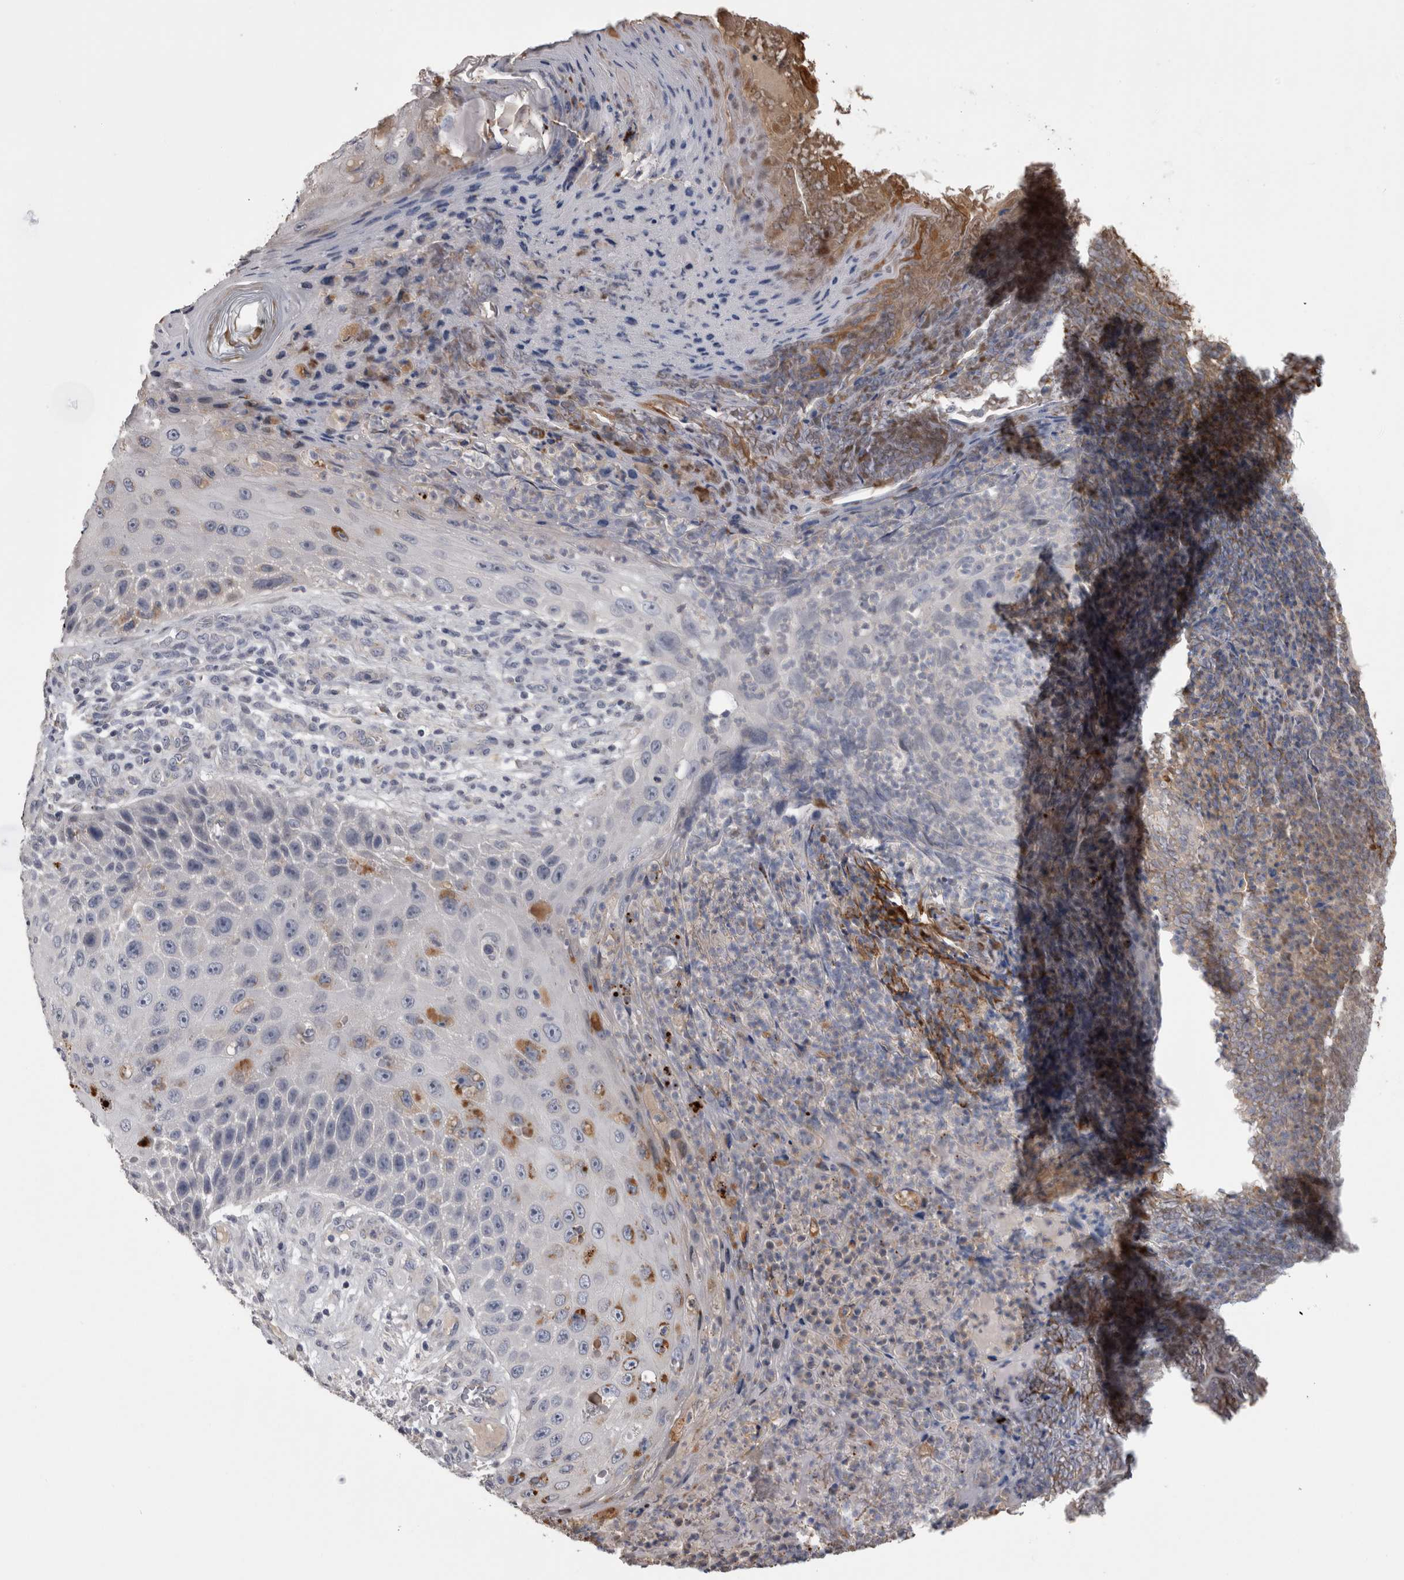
{"staining": {"intensity": "moderate", "quantity": "<25%", "location": "cytoplasmic/membranous"}, "tissue": "skin cancer", "cell_type": "Tumor cells", "image_type": "cancer", "snomed": [{"axis": "morphology", "description": "Squamous cell carcinoma, NOS"}, {"axis": "topography", "description": "Skin"}], "caption": "Immunohistochemistry staining of skin squamous cell carcinoma, which shows low levels of moderate cytoplasmic/membranous positivity in about <25% of tumor cells indicating moderate cytoplasmic/membranous protein staining. The staining was performed using DAB (3,3'-diaminobenzidine) (brown) for protein detection and nuclei were counterstained in hematoxylin (blue).", "gene": "STC1", "patient": {"sex": "female", "age": 88}}